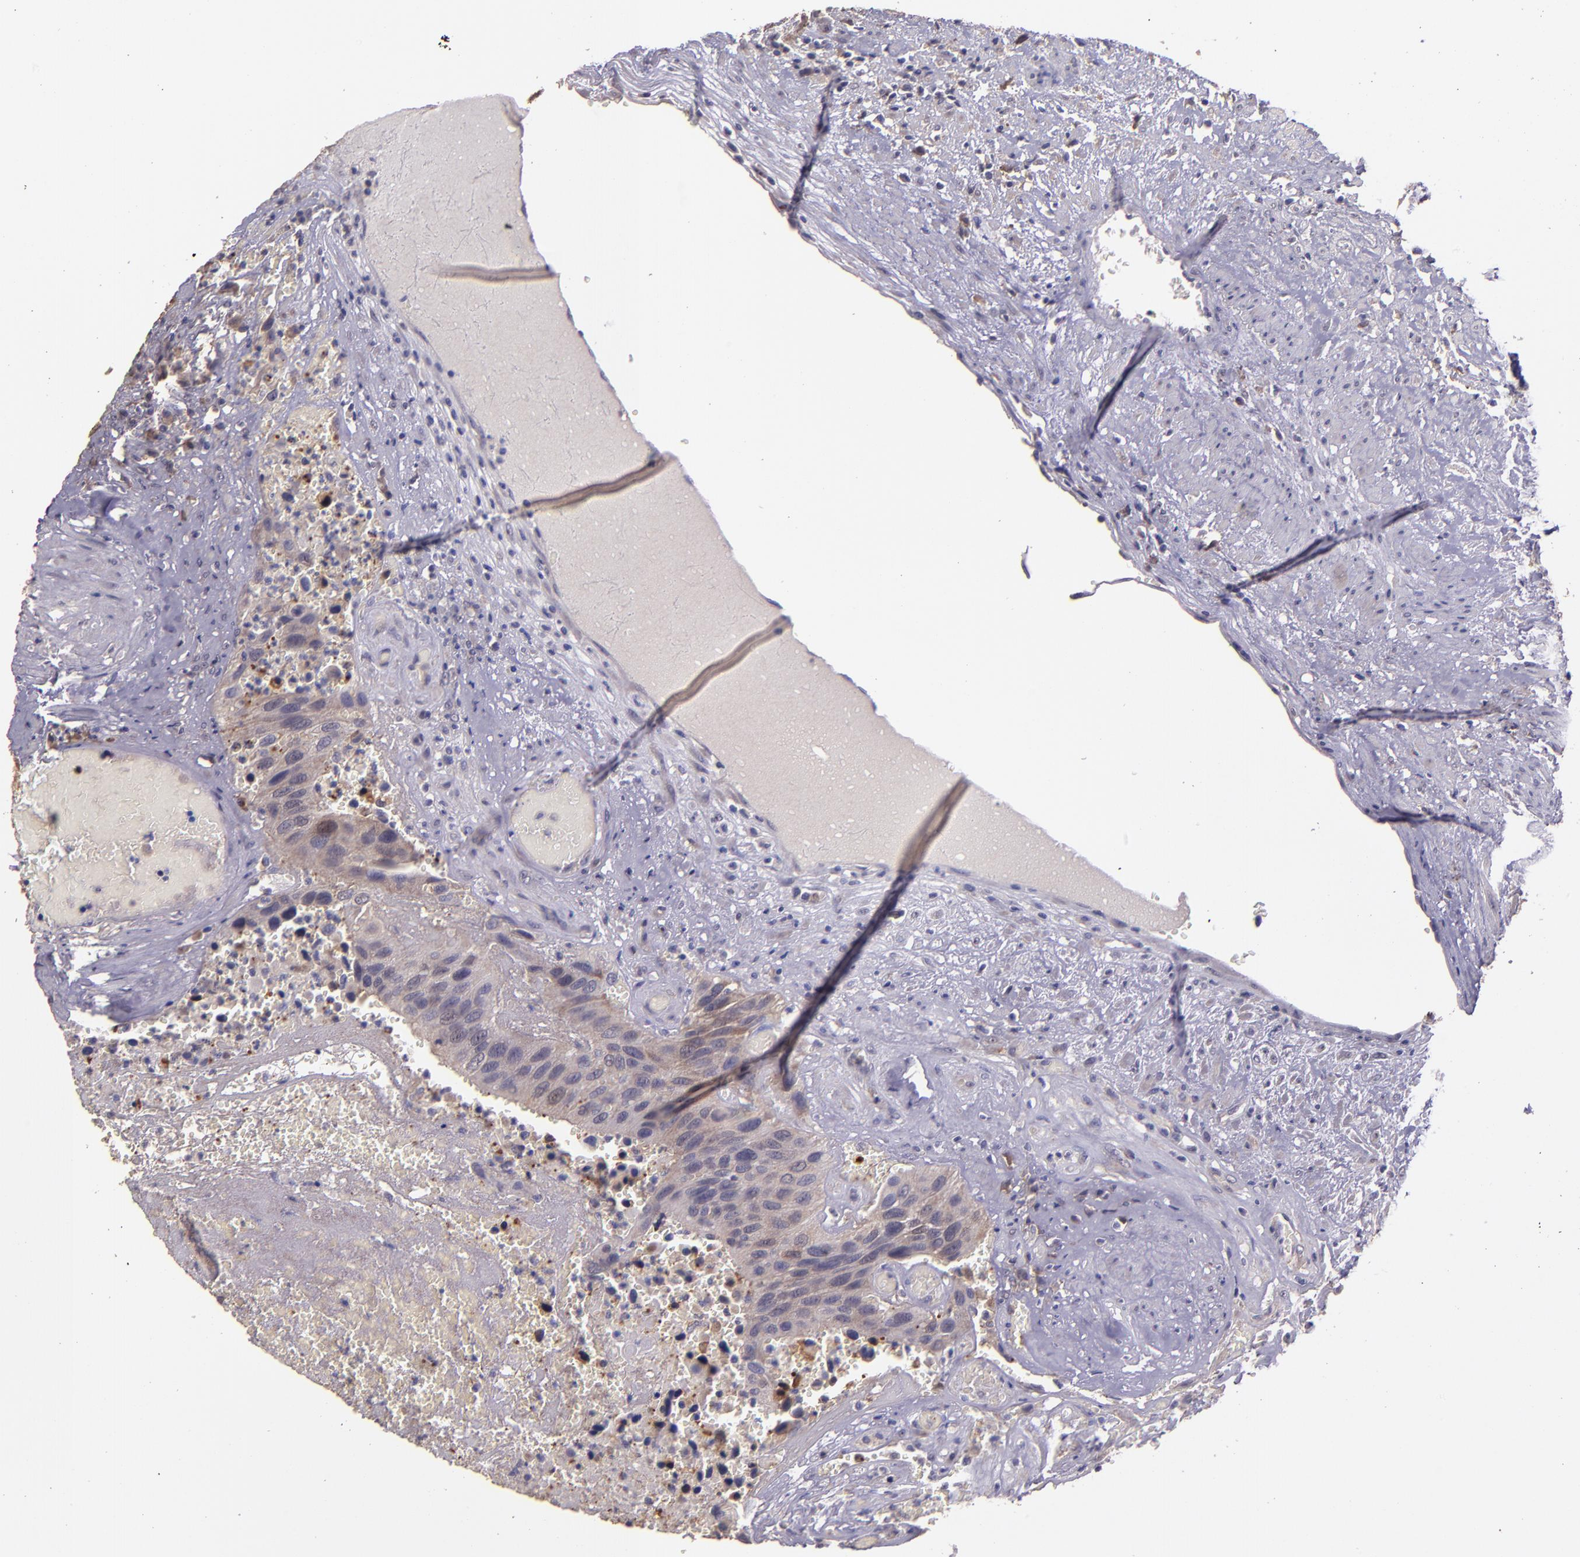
{"staining": {"intensity": "weak", "quantity": "25%-75%", "location": "cytoplasmic/membranous"}, "tissue": "urothelial cancer", "cell_type": "Tumor cells", "image_type": "cancer", "snomed": [{"axis": "morphology", "description": "Urothelial carcinoma, High grade"}, {"axis": "topography", "description": "Urinary bladder"}], "caption": "Tumor cells exhibit low levels of weak cytoplasmic/membranous staining in approximately 25%-75% of cells in urothelial carcinoma (high-grade). The staining is performed using DAB brown chromogen to label protein expression. The nuclei are counter-stained blue using hematoxylin.", "gene": "PAPPA", "patient": {"sex": "male", "age": 66}}